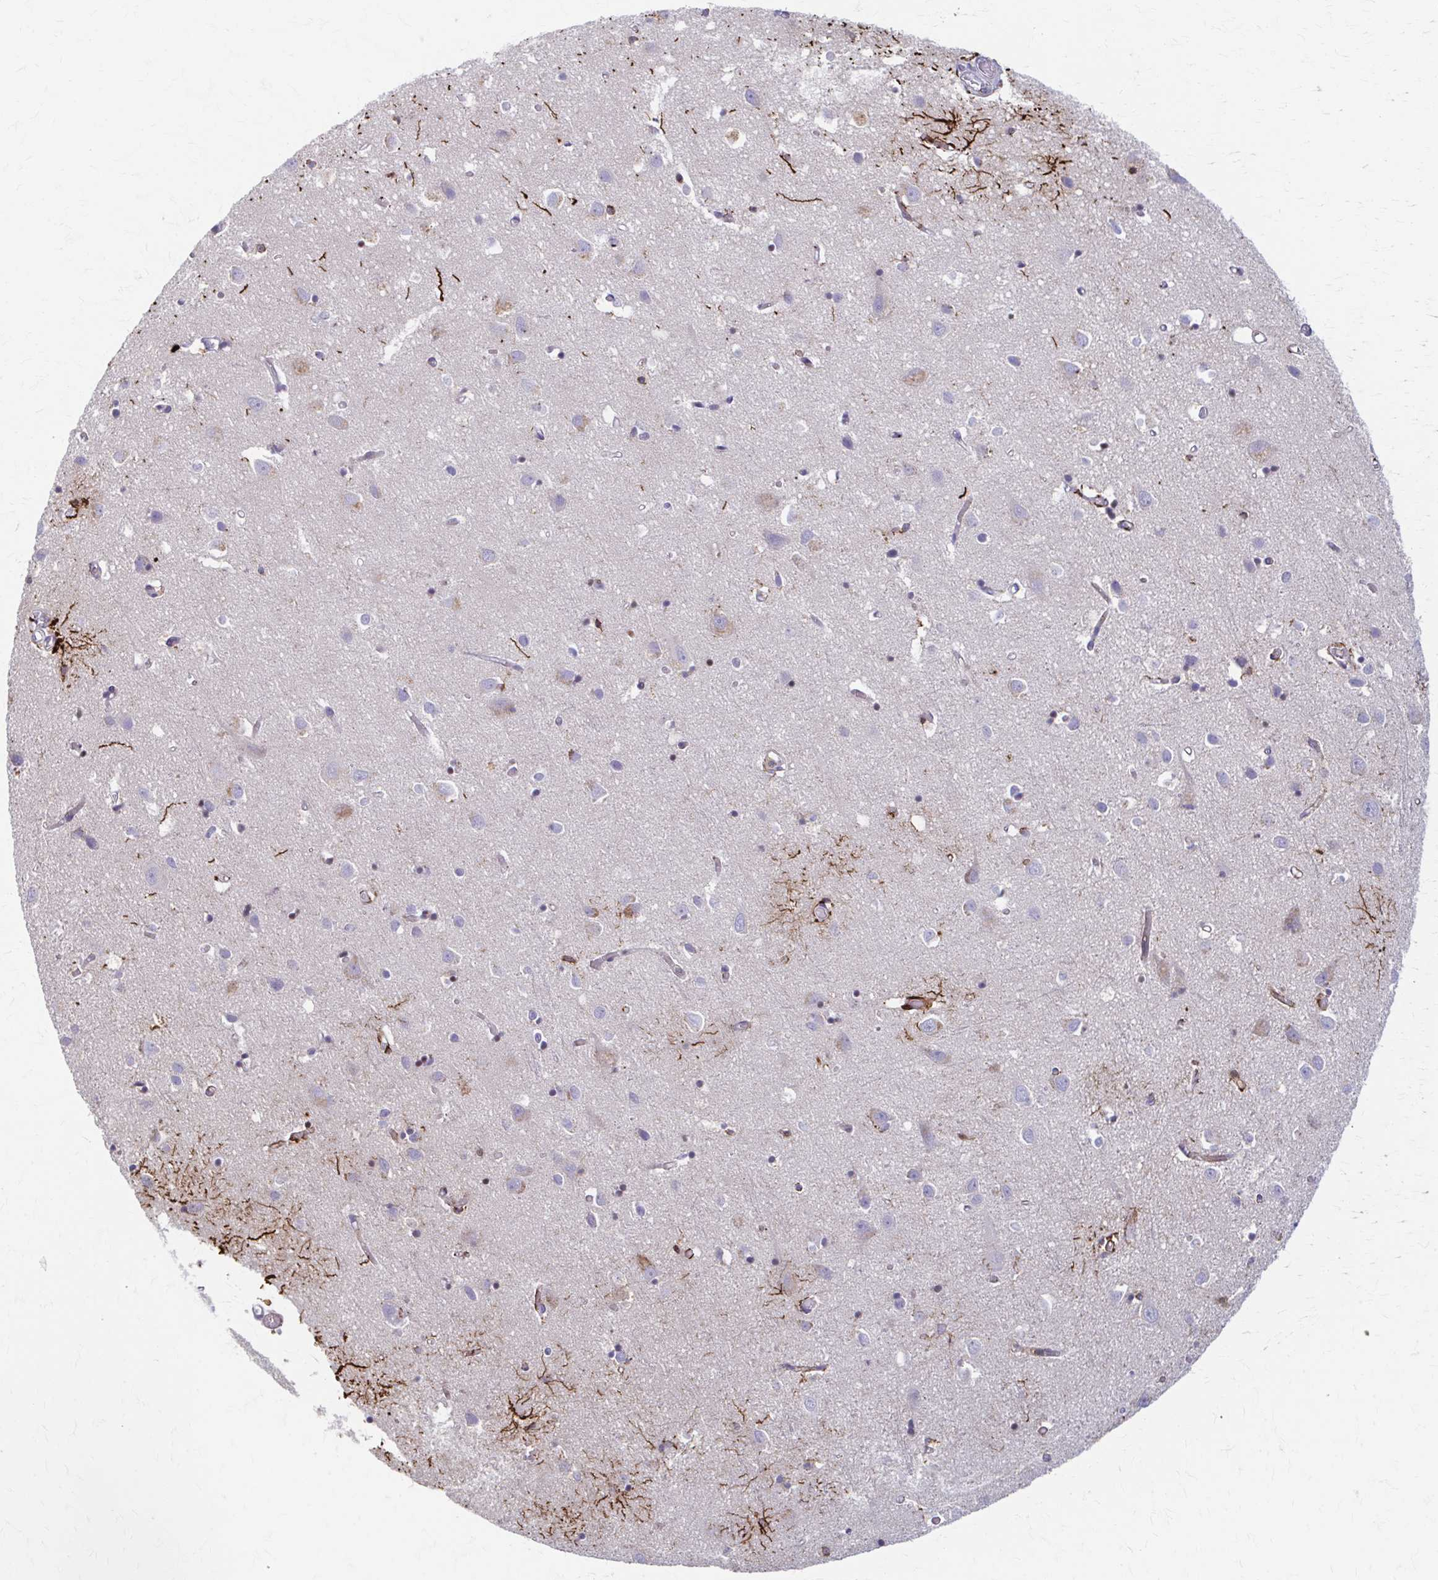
{"staining": {"intensity": "negative", "quantity": "none", "location": "none"}, "tissue": "cerebral cortex", "cell_type": "Endothelial cells", "image_type": "normal", "snomed": [{"axis": "morphology", "description": "Normal tissue, NOS"}, {"axis": "topography", "description": "Cerebral cortex"}], "caption": "Endothelial cells show no significant expression in unremarkable cerebral cortex. (Immunohistochemistry (ihc), brightfield microscopy, high magnification).", "gene": "ARHGAP35", "patient": {"sex": "male", "age": 70}}